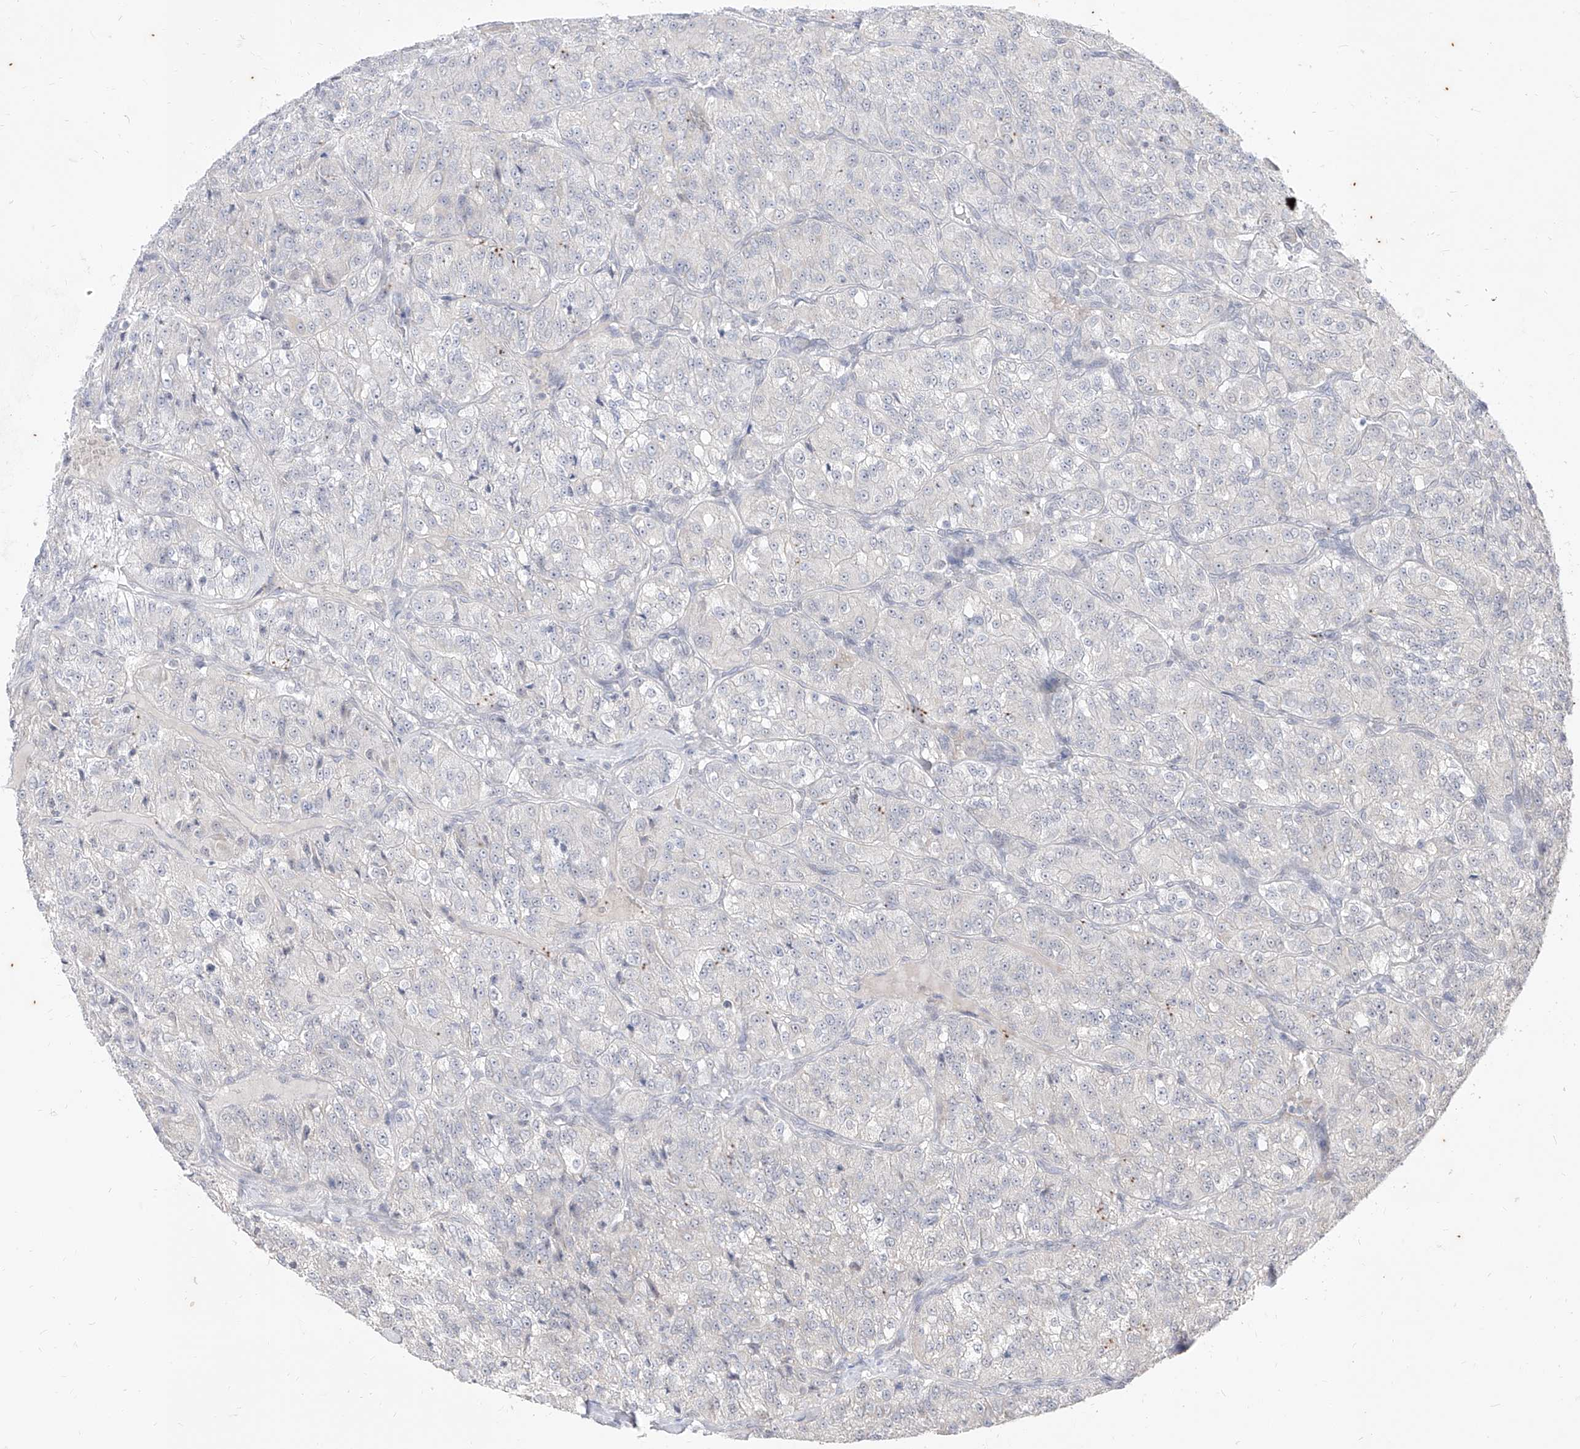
{"staining": {"intensity": "negative", "quantity": "none", "location": "none"}, "tissue": "renal cancer", "cell_type": "Tumor cells", "image_type": "cancer", "snomed": [{"axis": "morphology", "description": "Adenocarcinoma, NOS"}, {"axis": "topography", "description": "Kidney"}], "caption": "The photomicrograph shows no significant expression in tumor cells of renal cancer (adenocarcinoma).", "gene": "PHF20L1", "patient": {"sex": "female", "age": 63}}